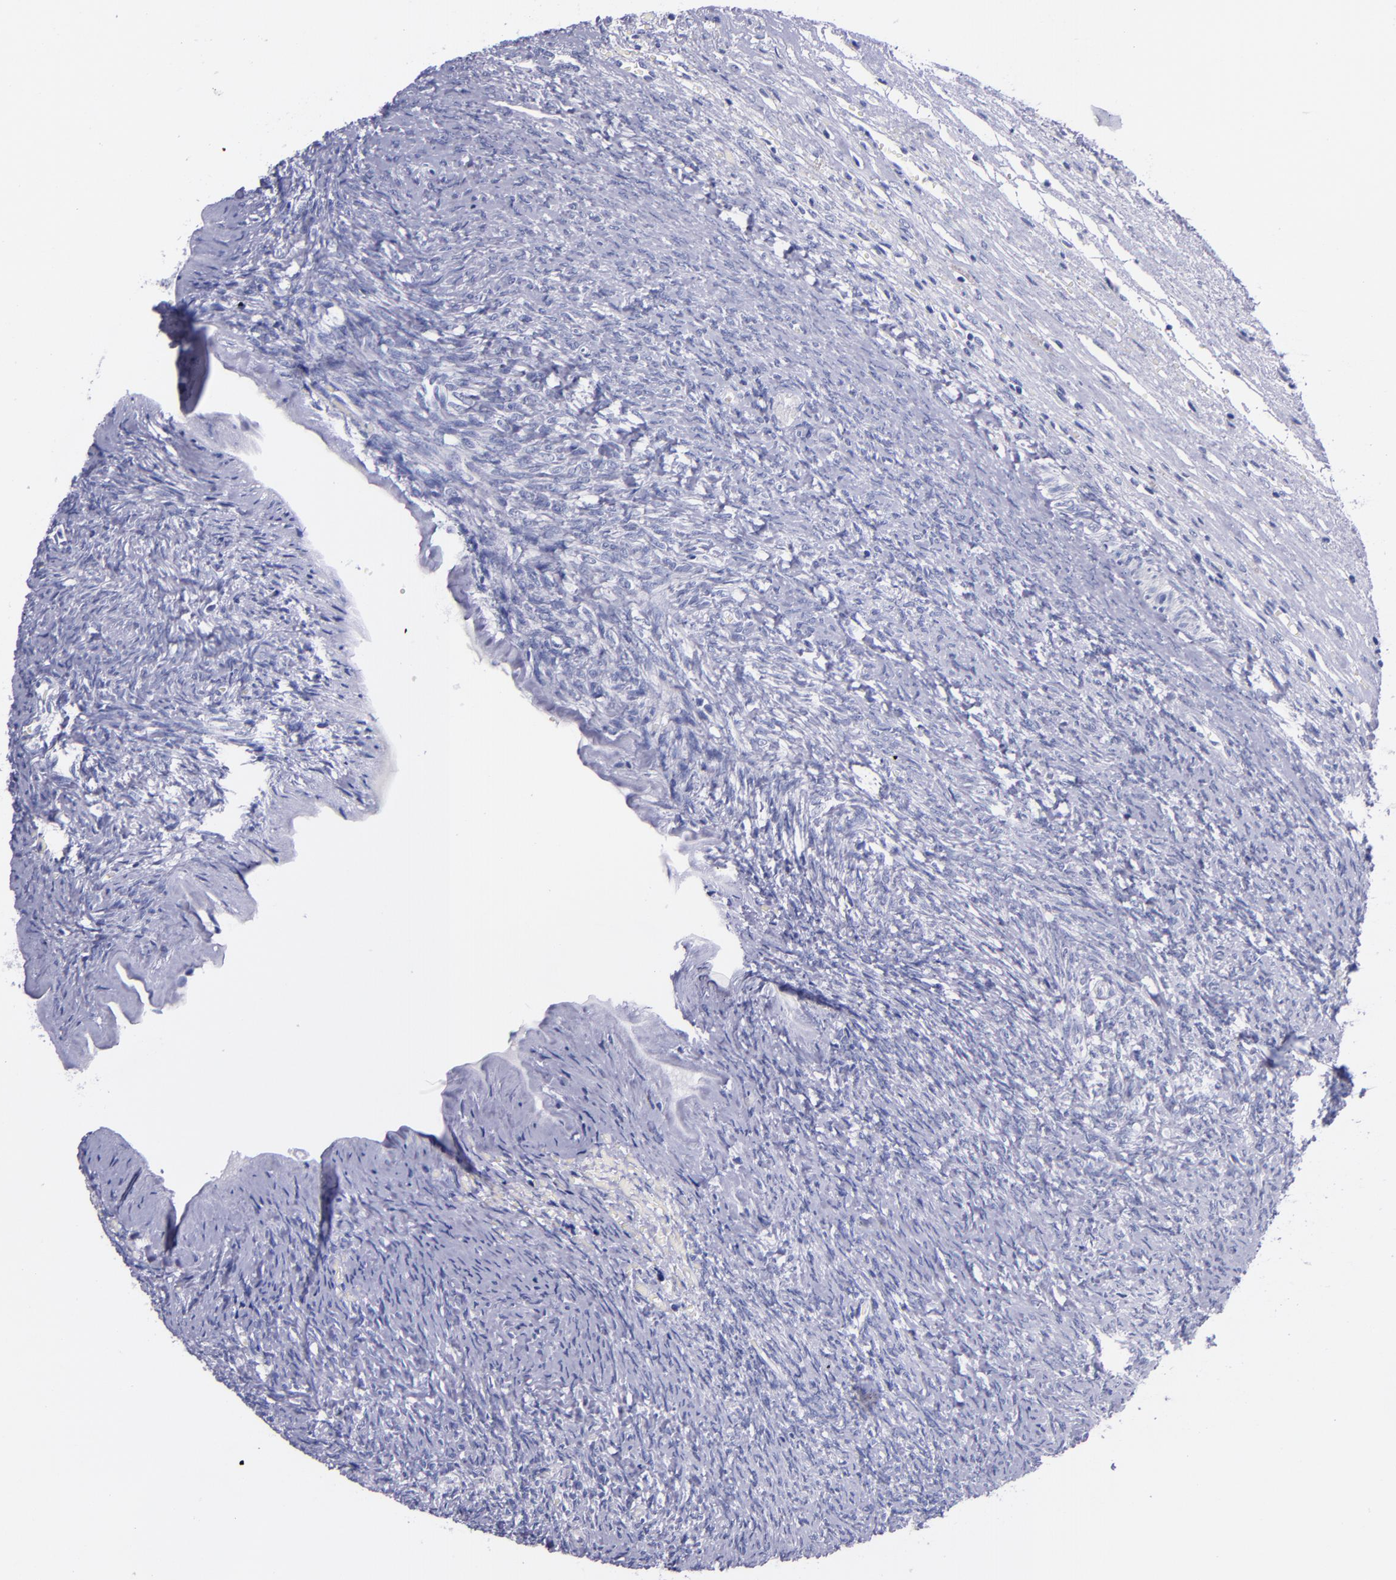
{"staining": {"intensity": "negative", "quantity": "none", "location": "none"}, "tissue": "ovary", "cell_type": "Follicle cells", "image_type": "normal", "snomed": [{"axis": "morphology", "description": "Normal tissue, NOS"}, {"axis": "topography", "description": "Ovary"}], "caption": "Immunohistochemical staining of benign human ovary demonstrates no significant staining in follicle cells. The staining is performed using DAB brown chromogen with nuclei counter-stained in using hematoxylin.", "gene": "SV2A", "patient": {"sex": "female", "age": 56}}